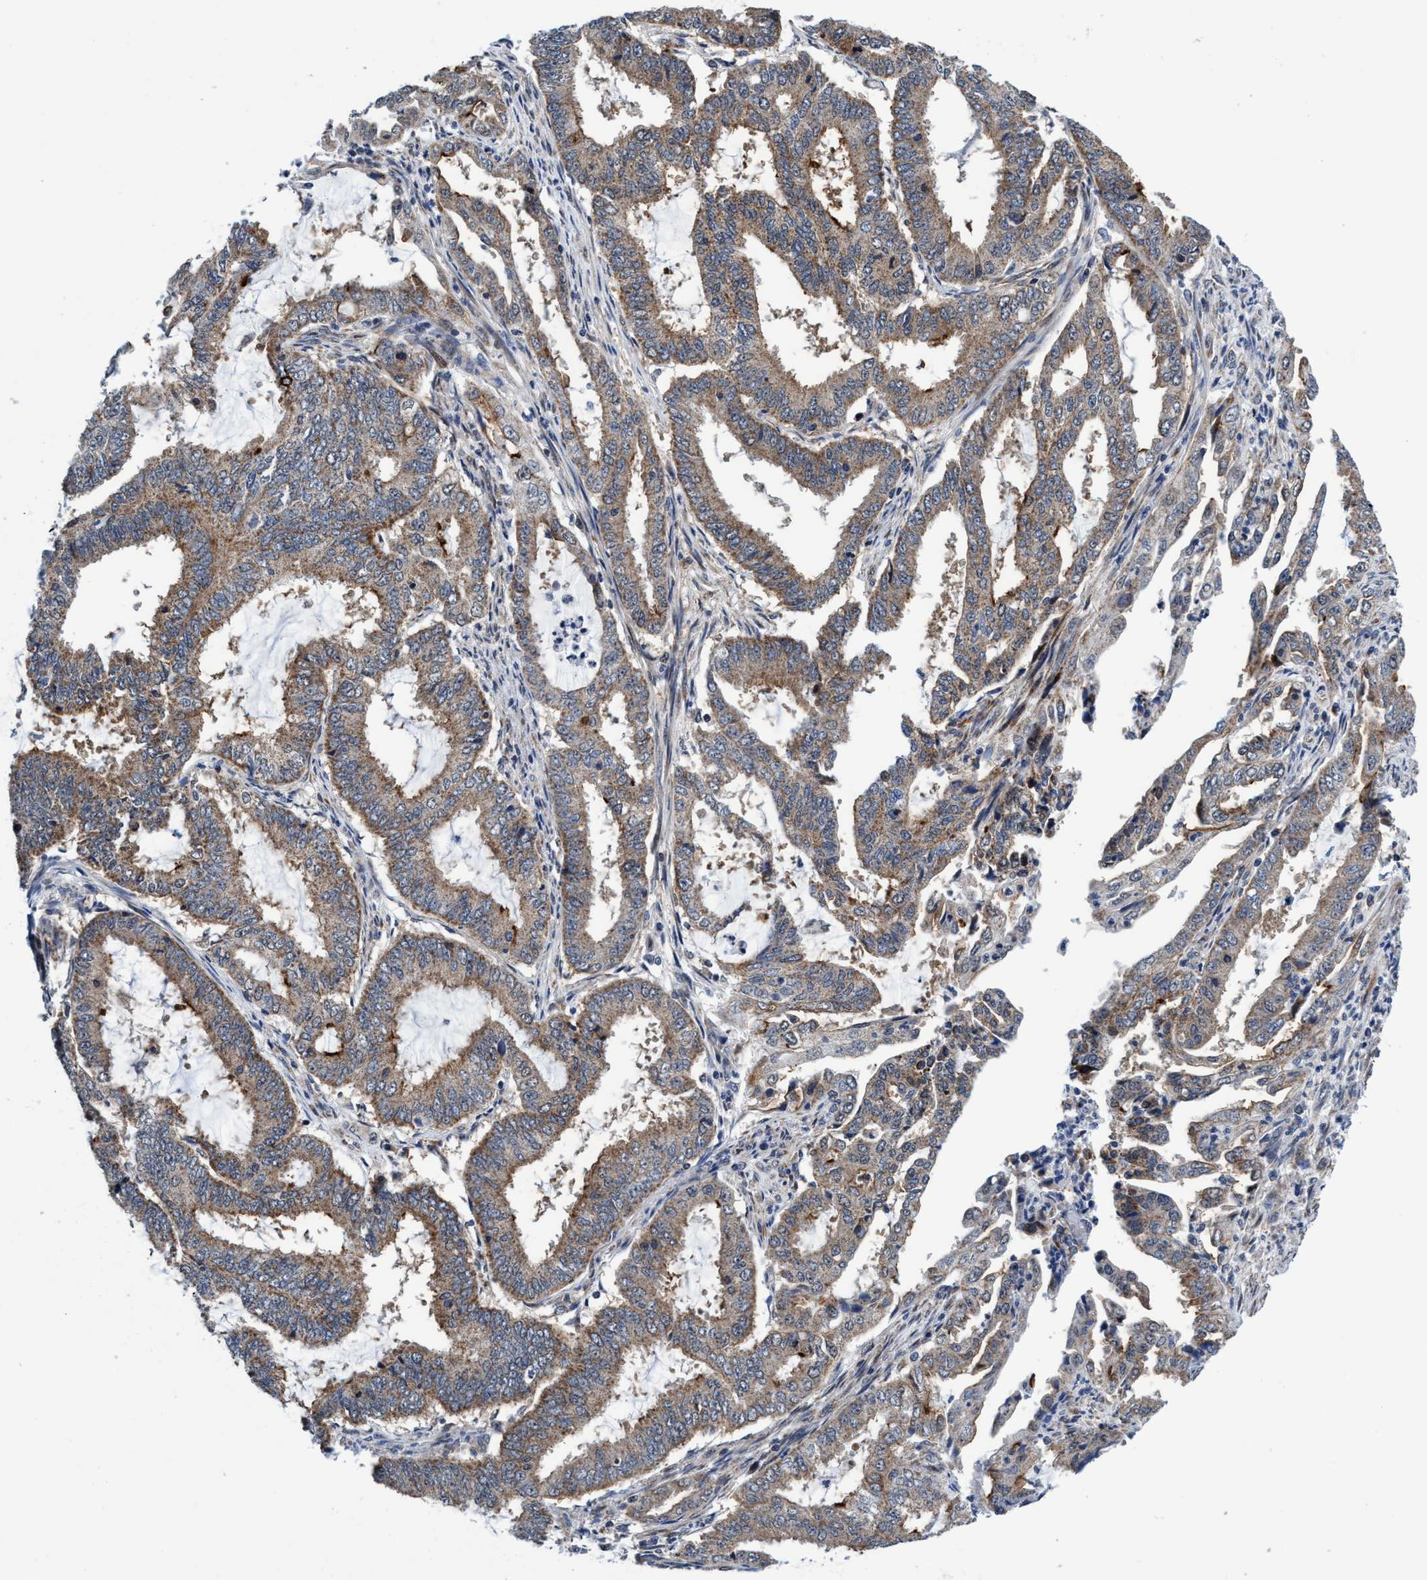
{"staining": {"intensity": "weak", "quantity": ">75%", "location": "cytoplasmic/membranous"}, "tissue": "endometrial cancer", "cell_type": "Tumor cells", "image_type": "cancer", "snomed": [{"axis": "morphology", "description": "Adenocarcinoma, NOS"}, {"axis": "topography", "description": "Endometrium"}], "caption": "A high-resolution histopathology image shows immunohistochemistry (IHC) staining of adenocarcinoma (endometrial), which exhibits weak cytoplasmic/membranous expression in approximately >75% of tumor cells.", "gene": "AGAP2", "patient": {"sex": "female", "age": 51}}